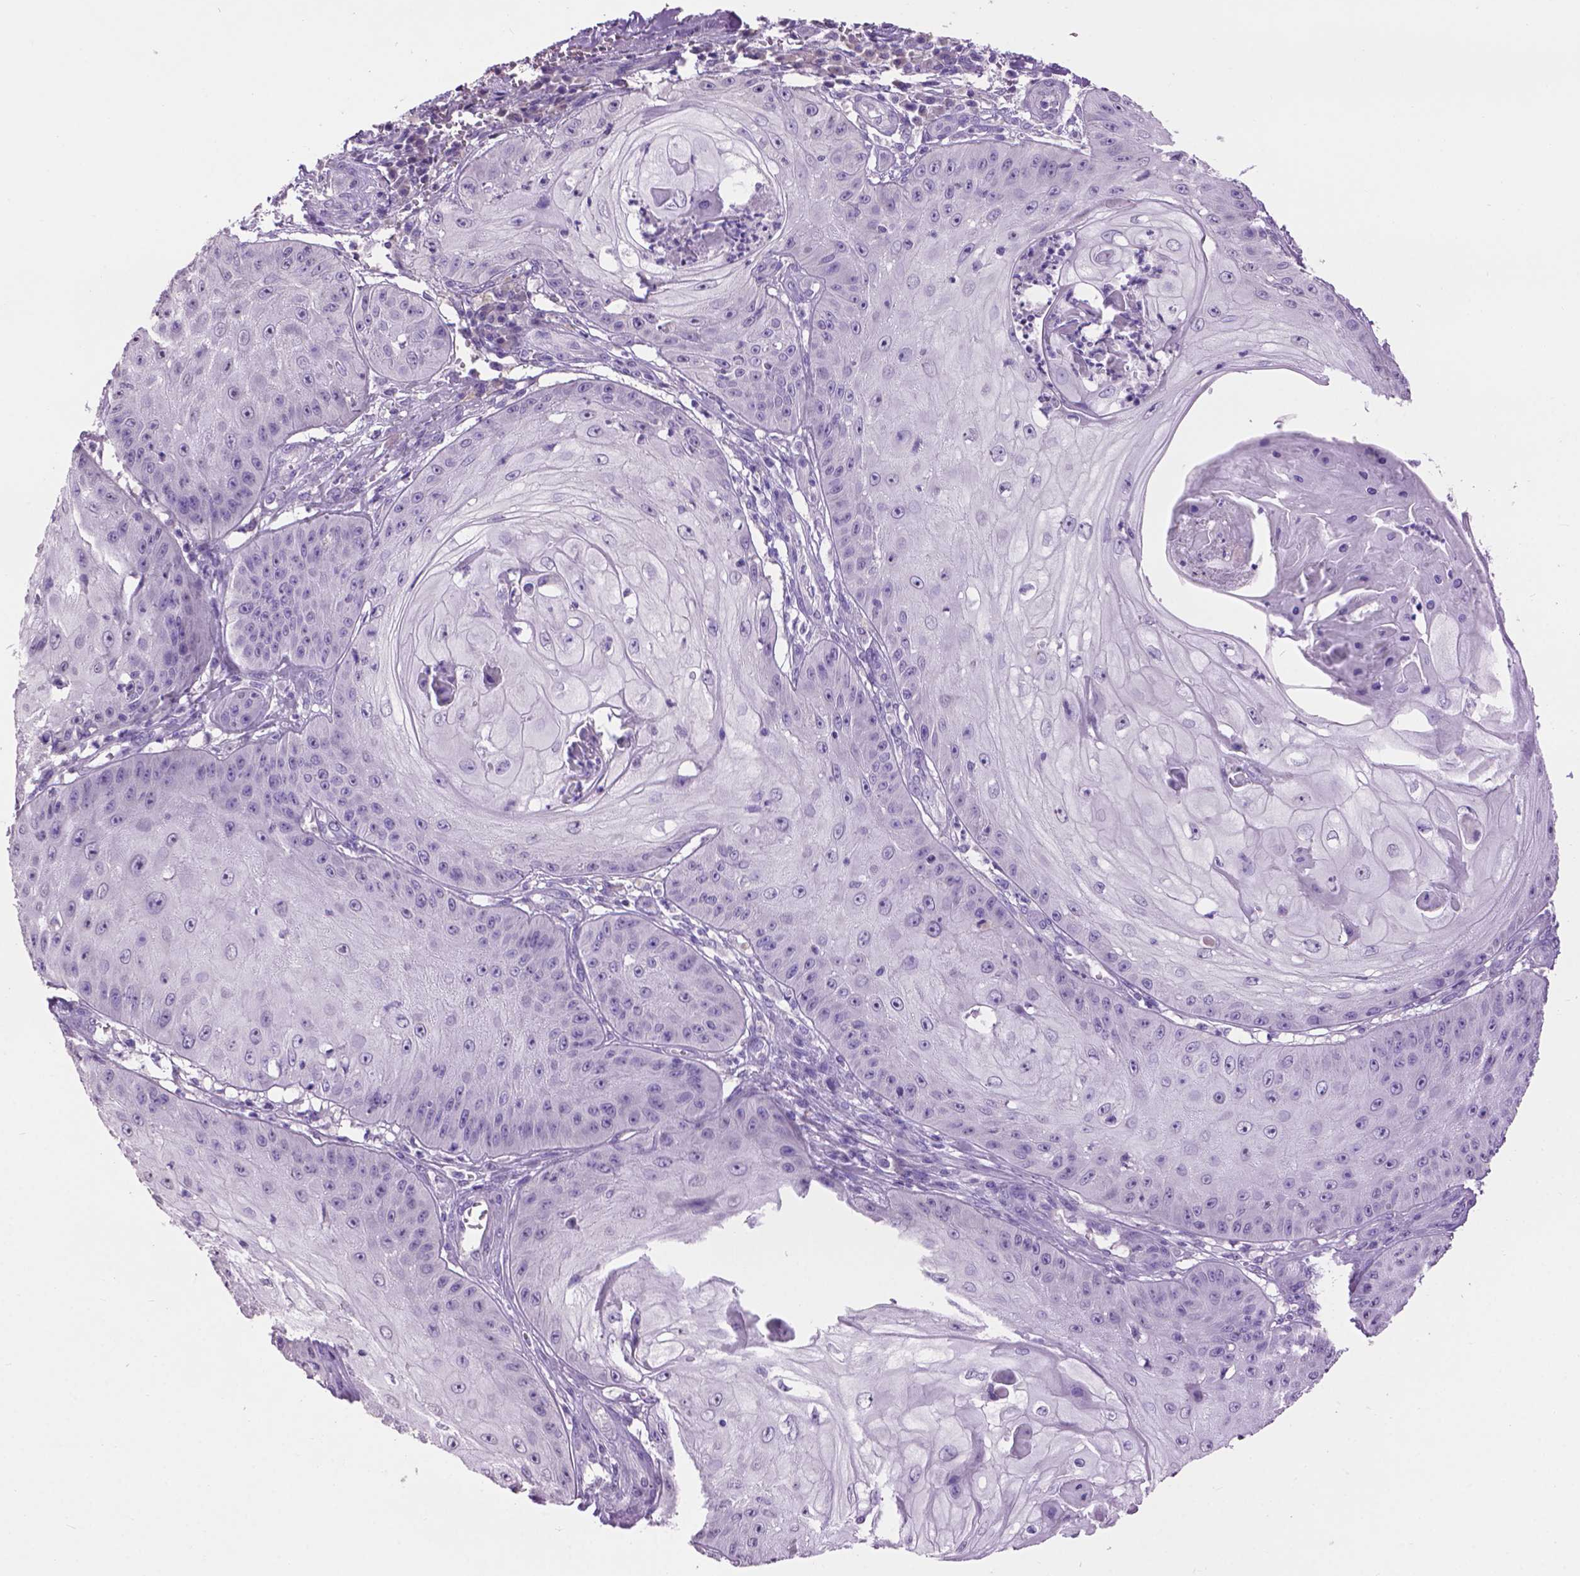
{"staining": {"intensity": "negative", "quantity": "none", "location": "none"}, "tissue": "skin cancer", "cell_type": "Tumor cells", "image_type": "cancer", "snomed": [{"axis": "morphology", "description": "Squamous cell carcinoma, NOS"}, {"axis": "topography", "description": "Skin"}], "caption": "Immunohistochemistry histopathology image of neoplastic tissue: human skin squamous cell carcinoma stained with DAB shows no significant protein positivity in tumor cells. (Immunohistochemistry (ihc), brightfield microscopy, high magnification).", "gene": "CRYBA4", "patient": {"sex": "male", "age": 70}}